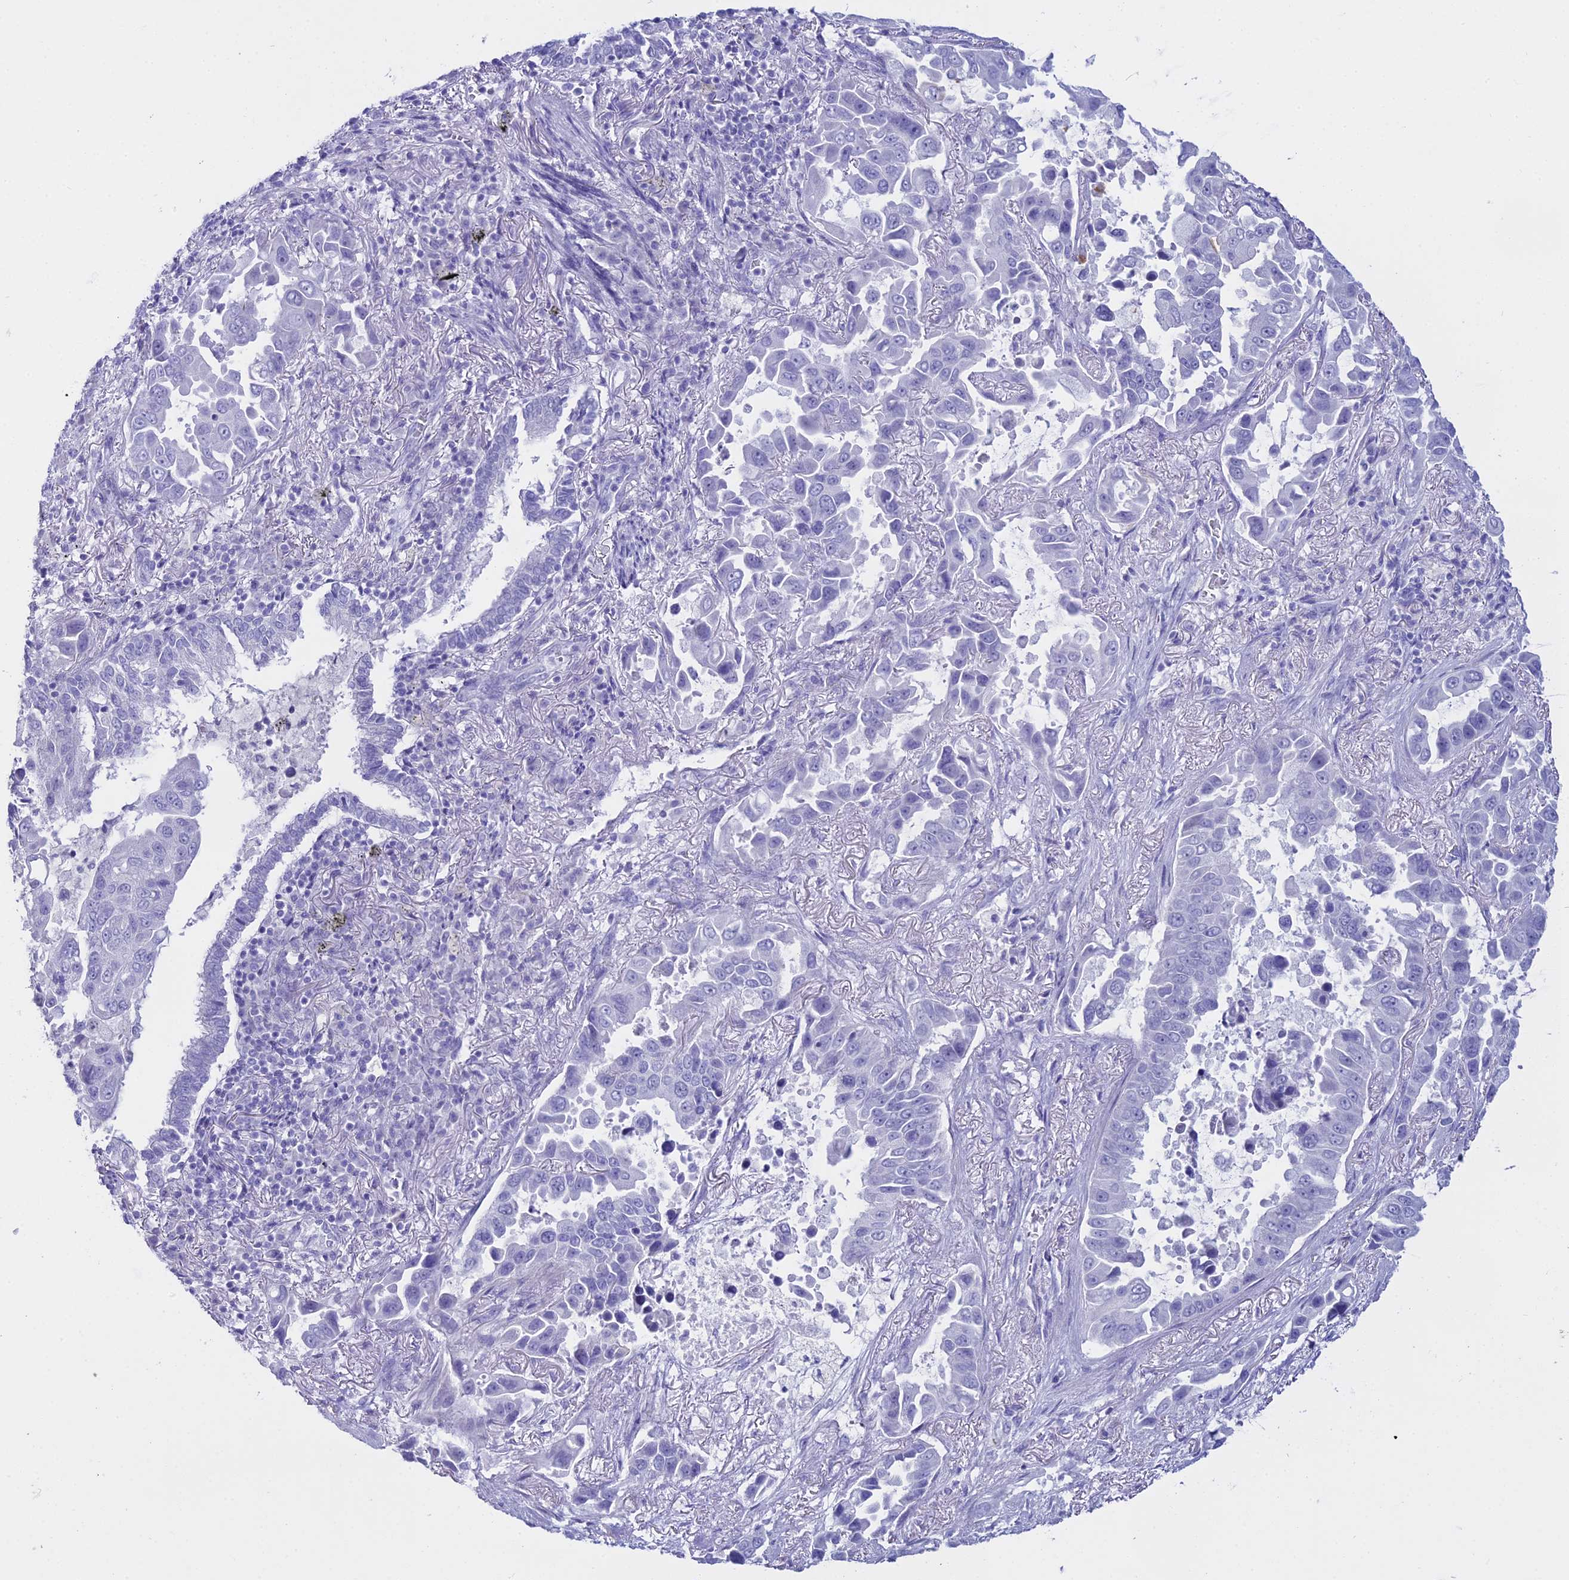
{"staining": {"intensity": "negative", "quantity": "none", "location": "none"}, "tissue": "lung cancer", "cell_type": "Tumor cells", "image_type": "cancer", "snomed": [{"axis": "morphology", "description": "Adenocarcinoma, NOS"}, {"axis": "topography", "description": "Lung"}], "caption": "Tumor cells are negative for brown protein staining in lung cancer.", "gene": "ALPP", "patient": {"sex": "male", "age": 64}}